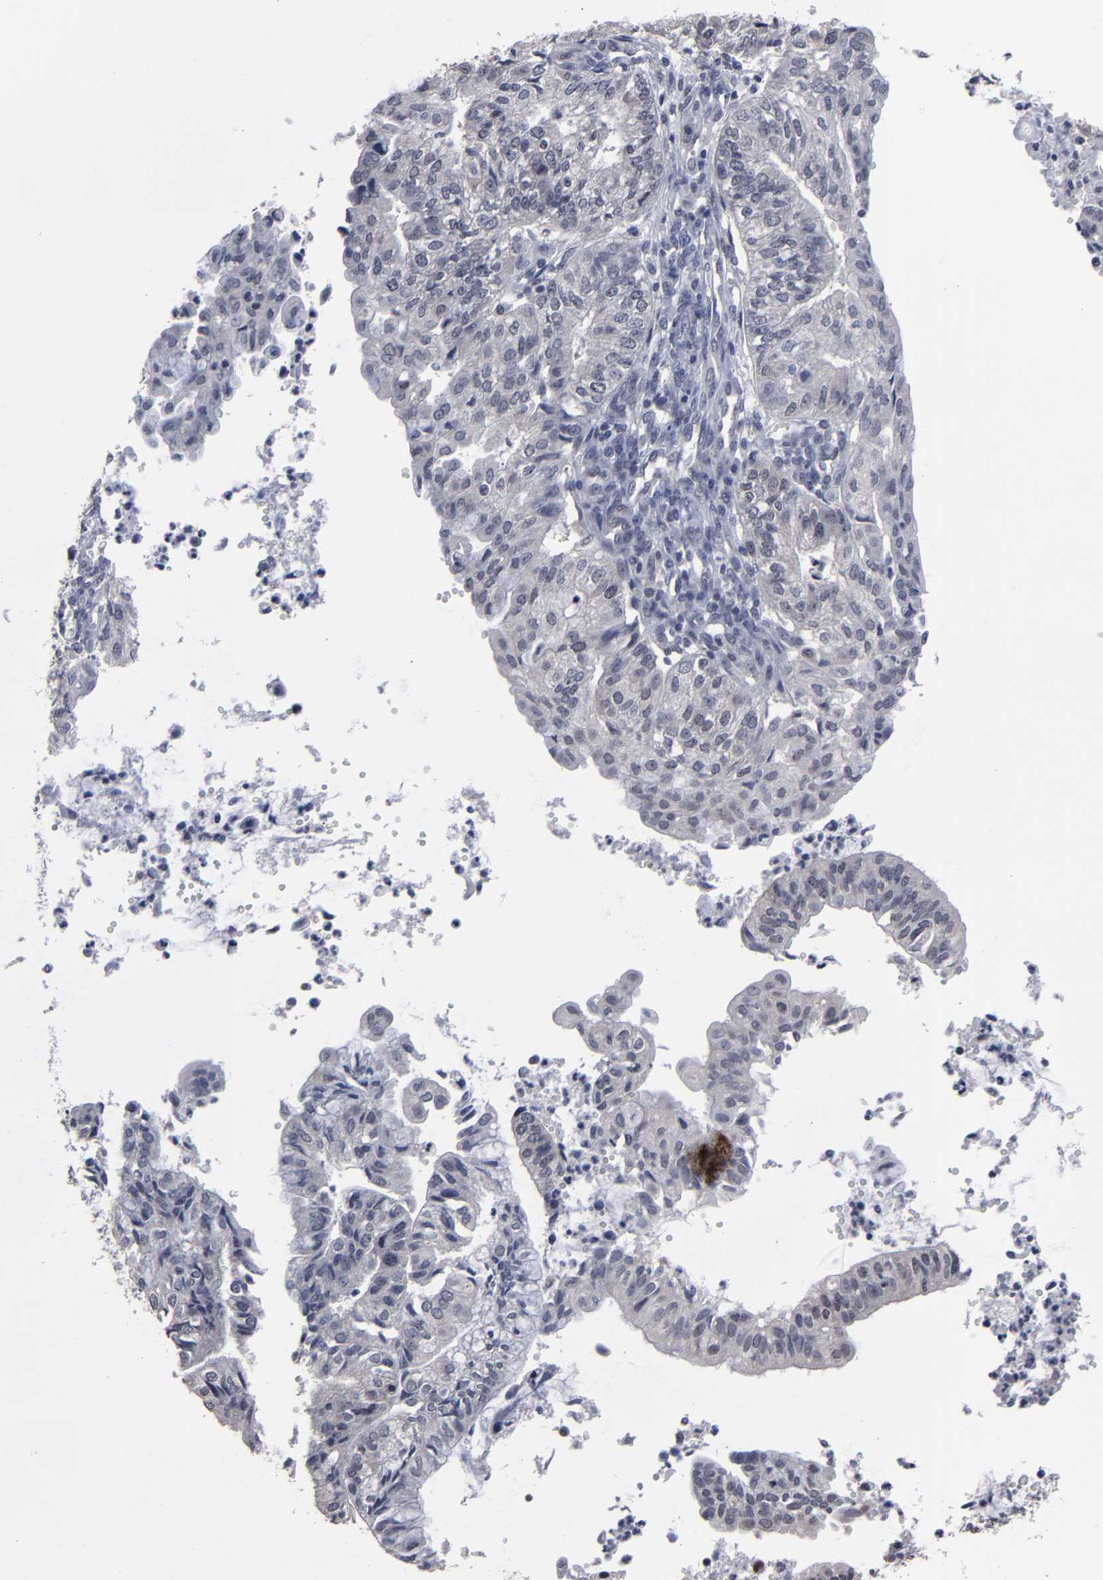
{"staining": {"intensity": "negative", "quantity": "none", "location": "none"}, "tissue": "endometrial cancer", "cell_type": "Tumor cells", "image_type": "cancer", "snomed": [{"axis": "morphology", "description": "Adenocarcinoma, NOS"}, {"axis": "topography", "description": "Endometrium"}], "caption": "This image is of endometrial cancer stained with IHC to label a protein in brown with the nuclei are counter-stained blue. There is no positivity in tumor cells. (Stains: DAB (3,3'-diaminobenzidine) immunohistochemistry with hematoxylin counter stain, Microscopy: brightfield microscopy at high magnification).", "gene": "SSRP1", "patient": {"sex": "female", "age": 59}}